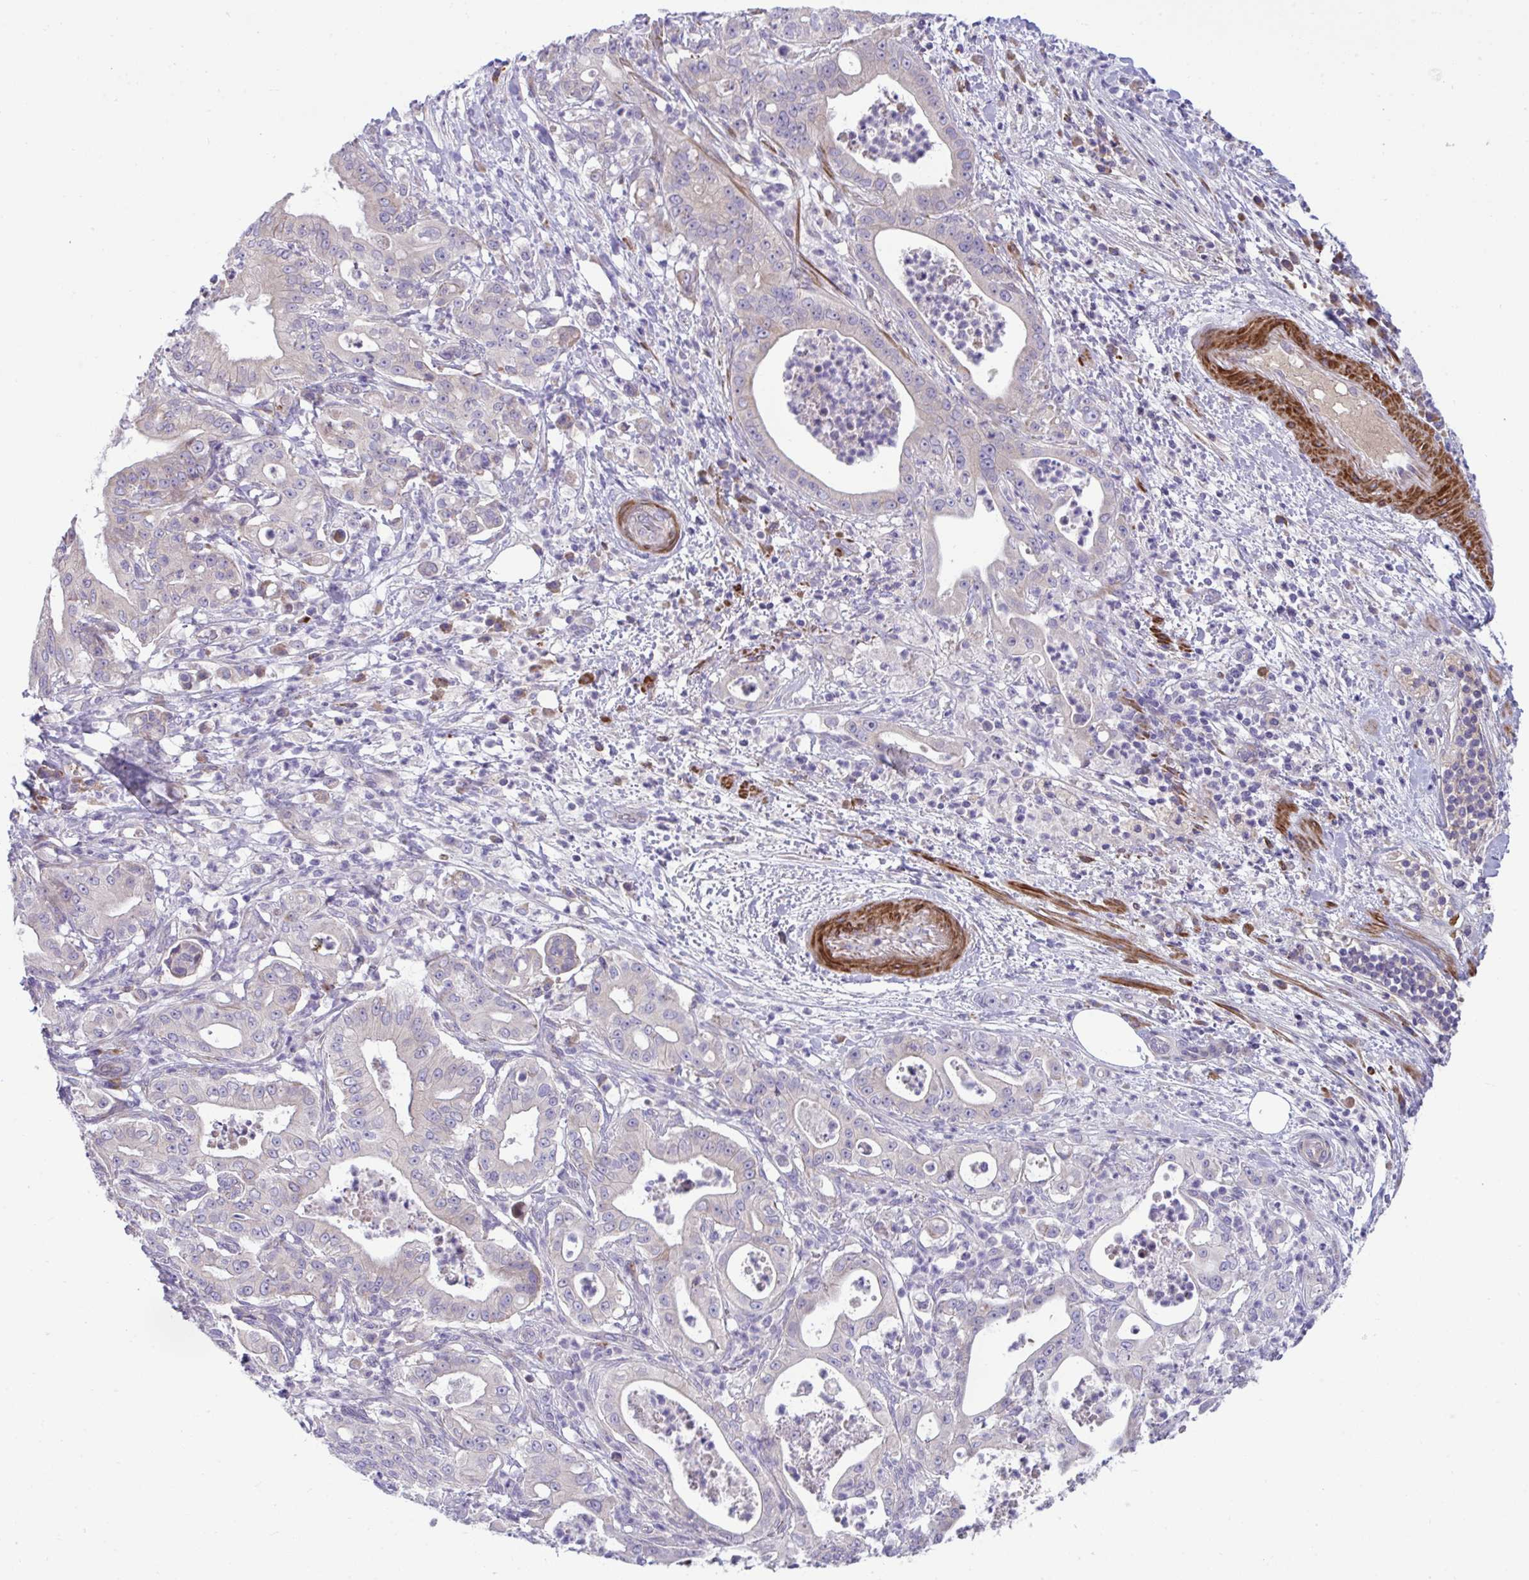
{"staining": {"intensity": "negative", "quantity": "none", "location": "none"}, "tissue": "pancreatic cancer", "cell_type": "Tumor cells", "image_type": "cancer", "snomed": [{"axis": "morphology", "description": "Adenocarcinoma, NOS"}, {"axis": "topography", "description": "Pancreas"}], "caption": "This is a photomicrograph of immunohistochemistry staining of pancreatic cancer, which shows no expression in tumor cells.", "gene": "PIGZ", "patient": {"sex": "male", "age": 71}}